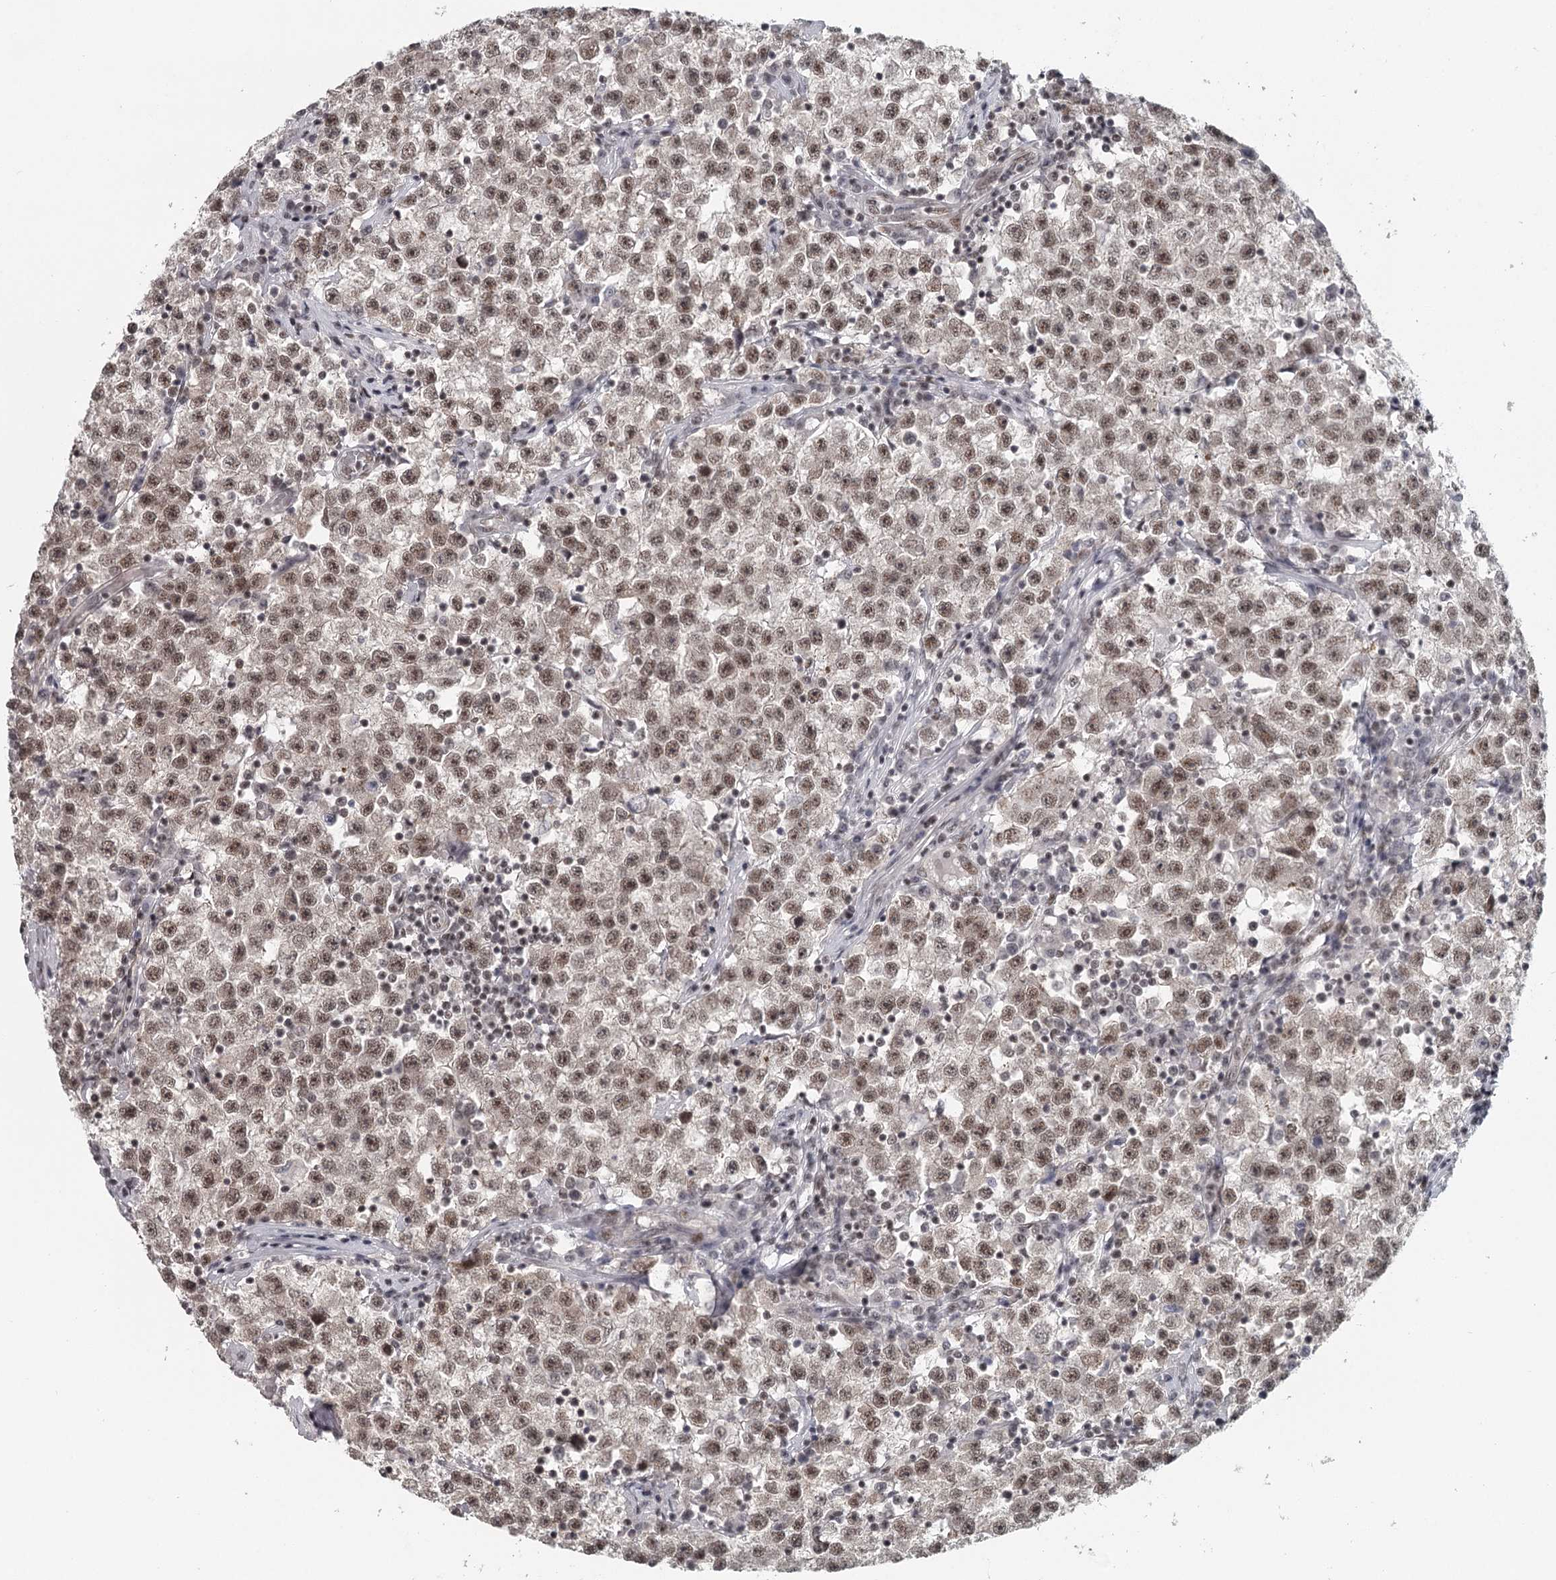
{"staining": {"intensity": "moderate", "quantity": ">75%", "location": "nuclear"}, "tissue": "testis cancer", "cell_type": "Tumor cells", "image_type": "cancer", "snomed": [{"axis": "morphology", "description": "Seminoma, NOS"}, {"axis": "topography", "description": "Testis"}], "caption": "About >75% of tumor cells in testis seminoma display moderate nuclear protein expression as visualized by brown immunohistochemical staining.", "gene": "FAM13C", "patient": {"sex": "male", "age": 22}}